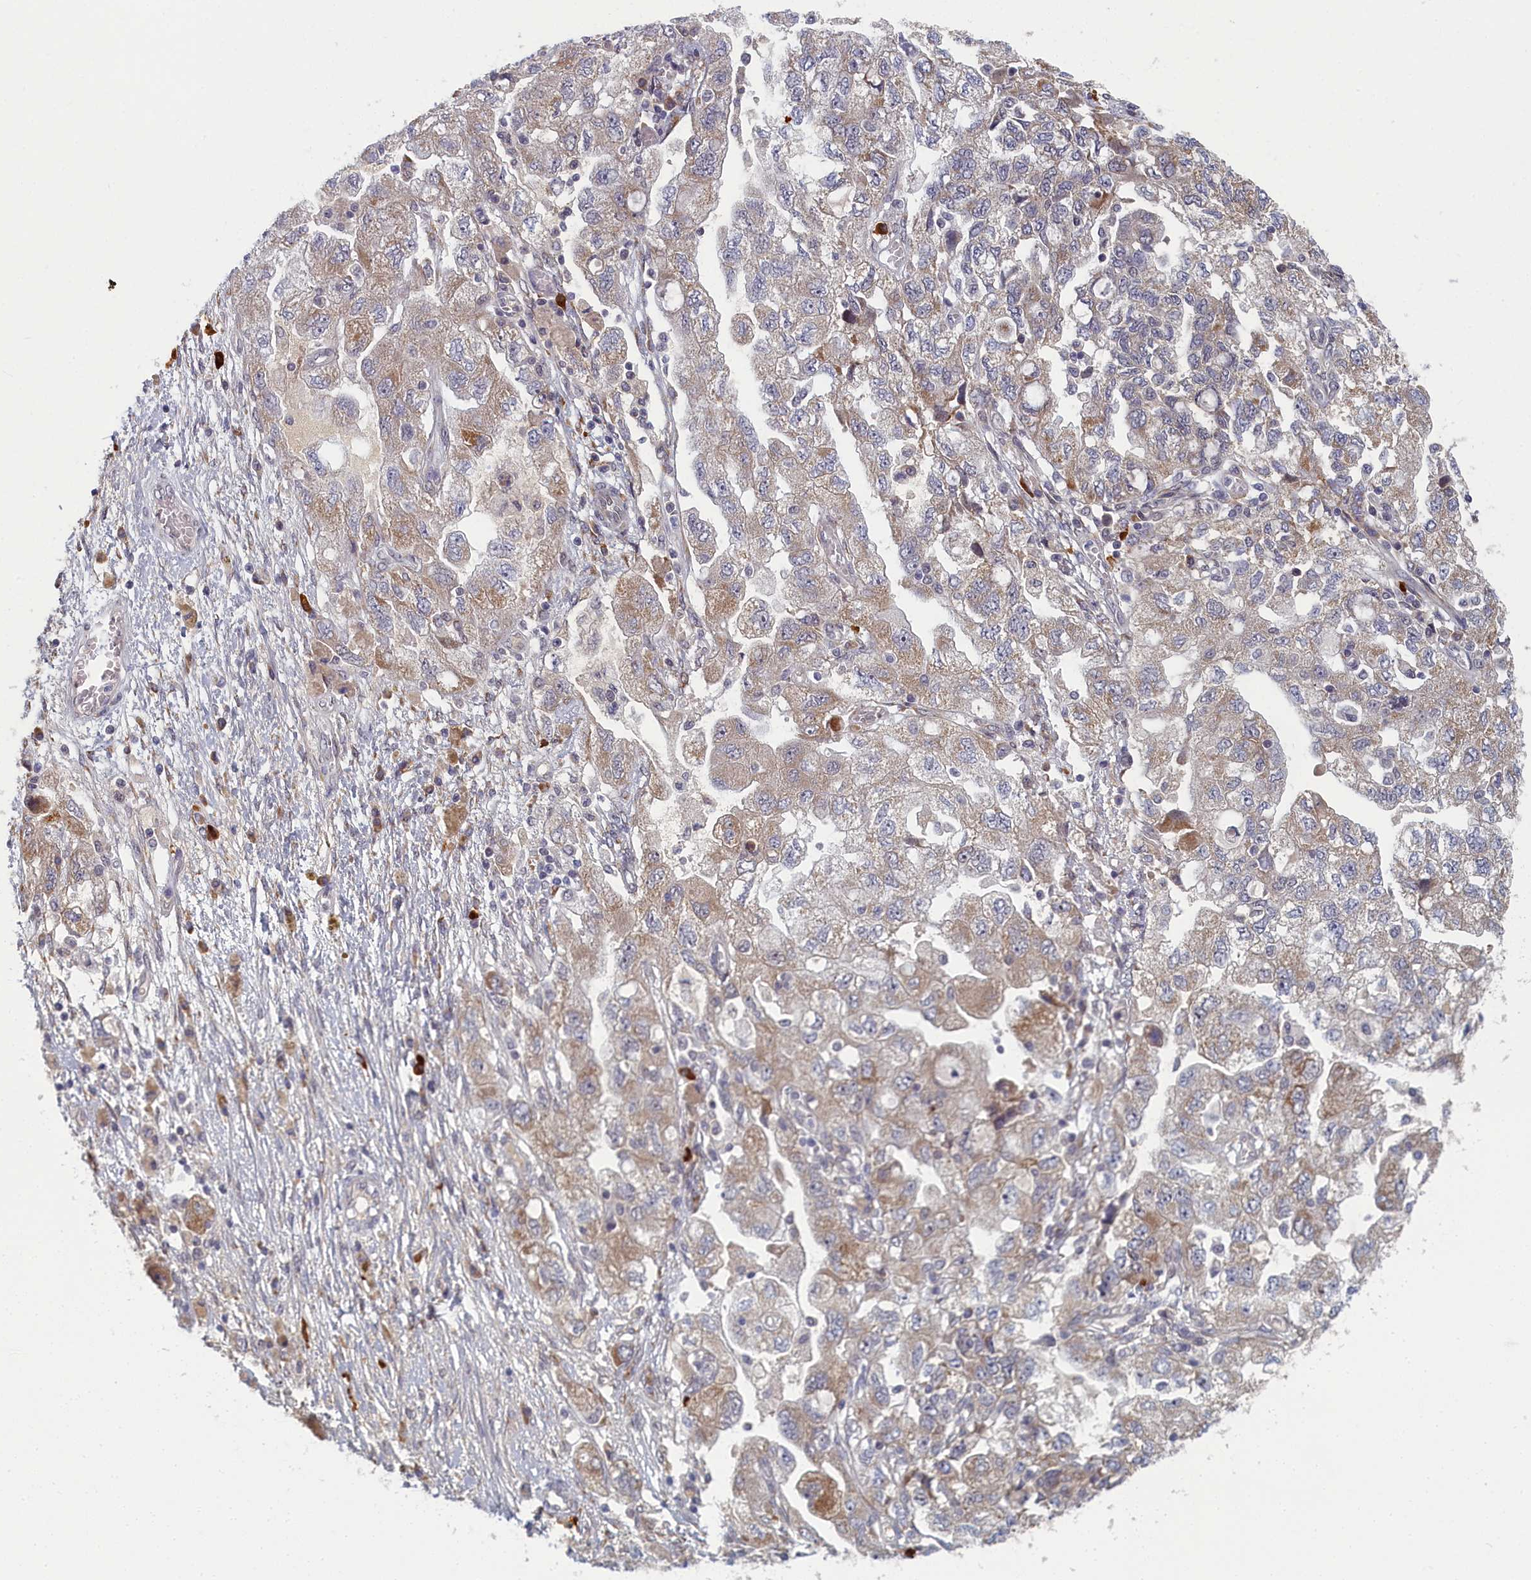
{"staining": {"intensity": "moderate", "quantity": "<25%", "location": "cytoplasmic/membranous"}, "tissue": "ovarian cancer", "cell_type": "Tumor cells", "image_type": "cancer", "snomed": [{"axis": "morphology", "description": "Carcinoma, NOS"}, {"axis": "morphology", "description": "Cystadenocarcinoma, serous, NOS"}, {"axis": "topography", "description": "Ovary"}], "caption": "Immunohistochemical staining of carcinoma (ovarian) shows moderate cytoplasmic/membranous protein expression in about <25% of tumor cells.", "gene": "DNAJC17", "patient": {"sex": "female", "age": 69}}